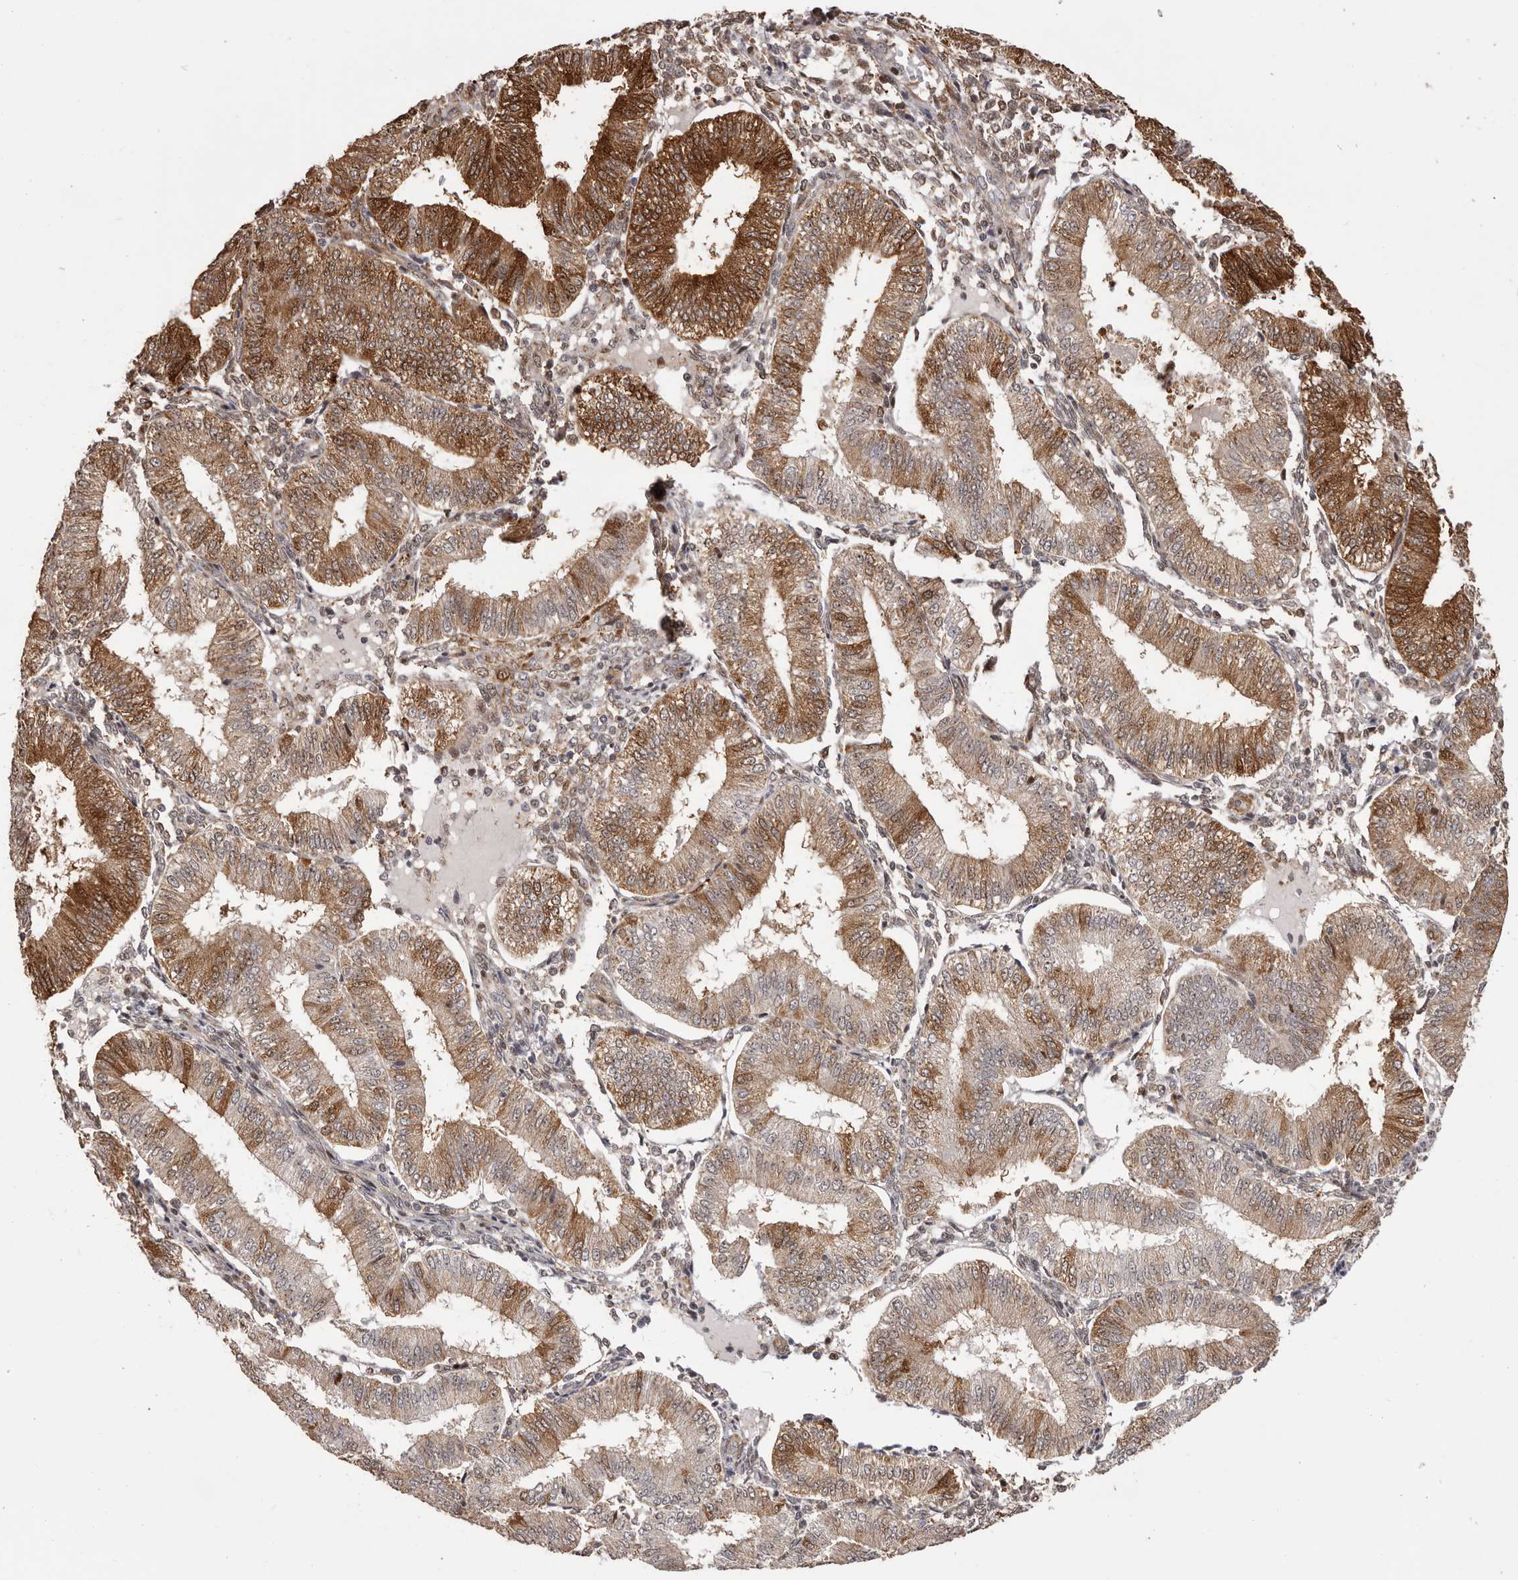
{"staining": {"intensity": "moderate", "quantity": "25%-75%", "location": "cytoplasmic/membranous"}, "tissue": "endometrium", "cell_type": "Cells in endometrial stroma", "image_type": "normal", "snomed": [{"axis": "morphology", "description": "Normal tissue, NOS"}, {"axis": "topography", "description": "Endometrium"}], "caption": "An immunohistochemistry image of normal tissue is shown. Protein staining in brown highlights moderate cytoplasmic/membranous positivity in endometrium within cells in endometrial stroma.", "gene": "GFOD1", "patient": {"sex": "female", "age": 39}}